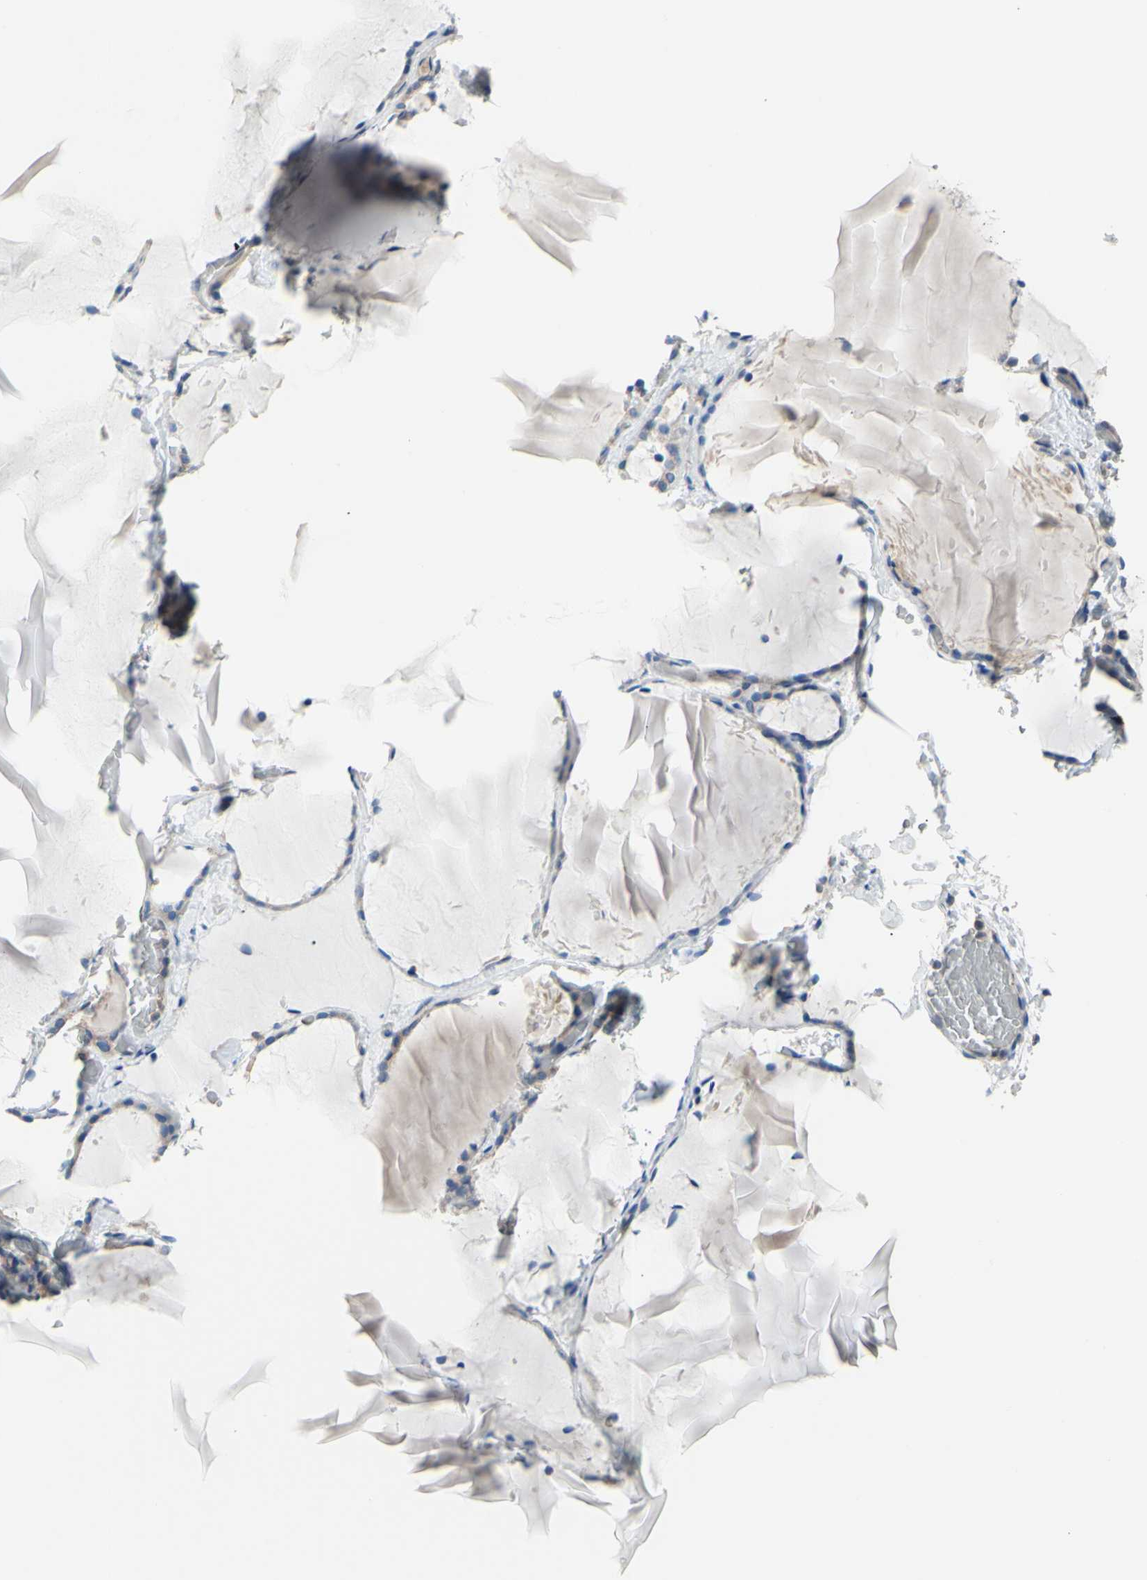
{"staining": {"intensity": "negative", "quantity": "none", "location": "none"}, "tissue": "thyroid gland", "cell_type": "Glandular cells", "image_type": "normal", "snomed": [{"axis": "morphology", "description": "Normal tissue, NOS"}, {"axis": "topography", "description": "Thyroid gland"}], "caption": "Image shows no protein staining in glandular cells of normal thyroid gland.", "gene": "MGST2", "patient": {"sex": "female", "age": 22}}